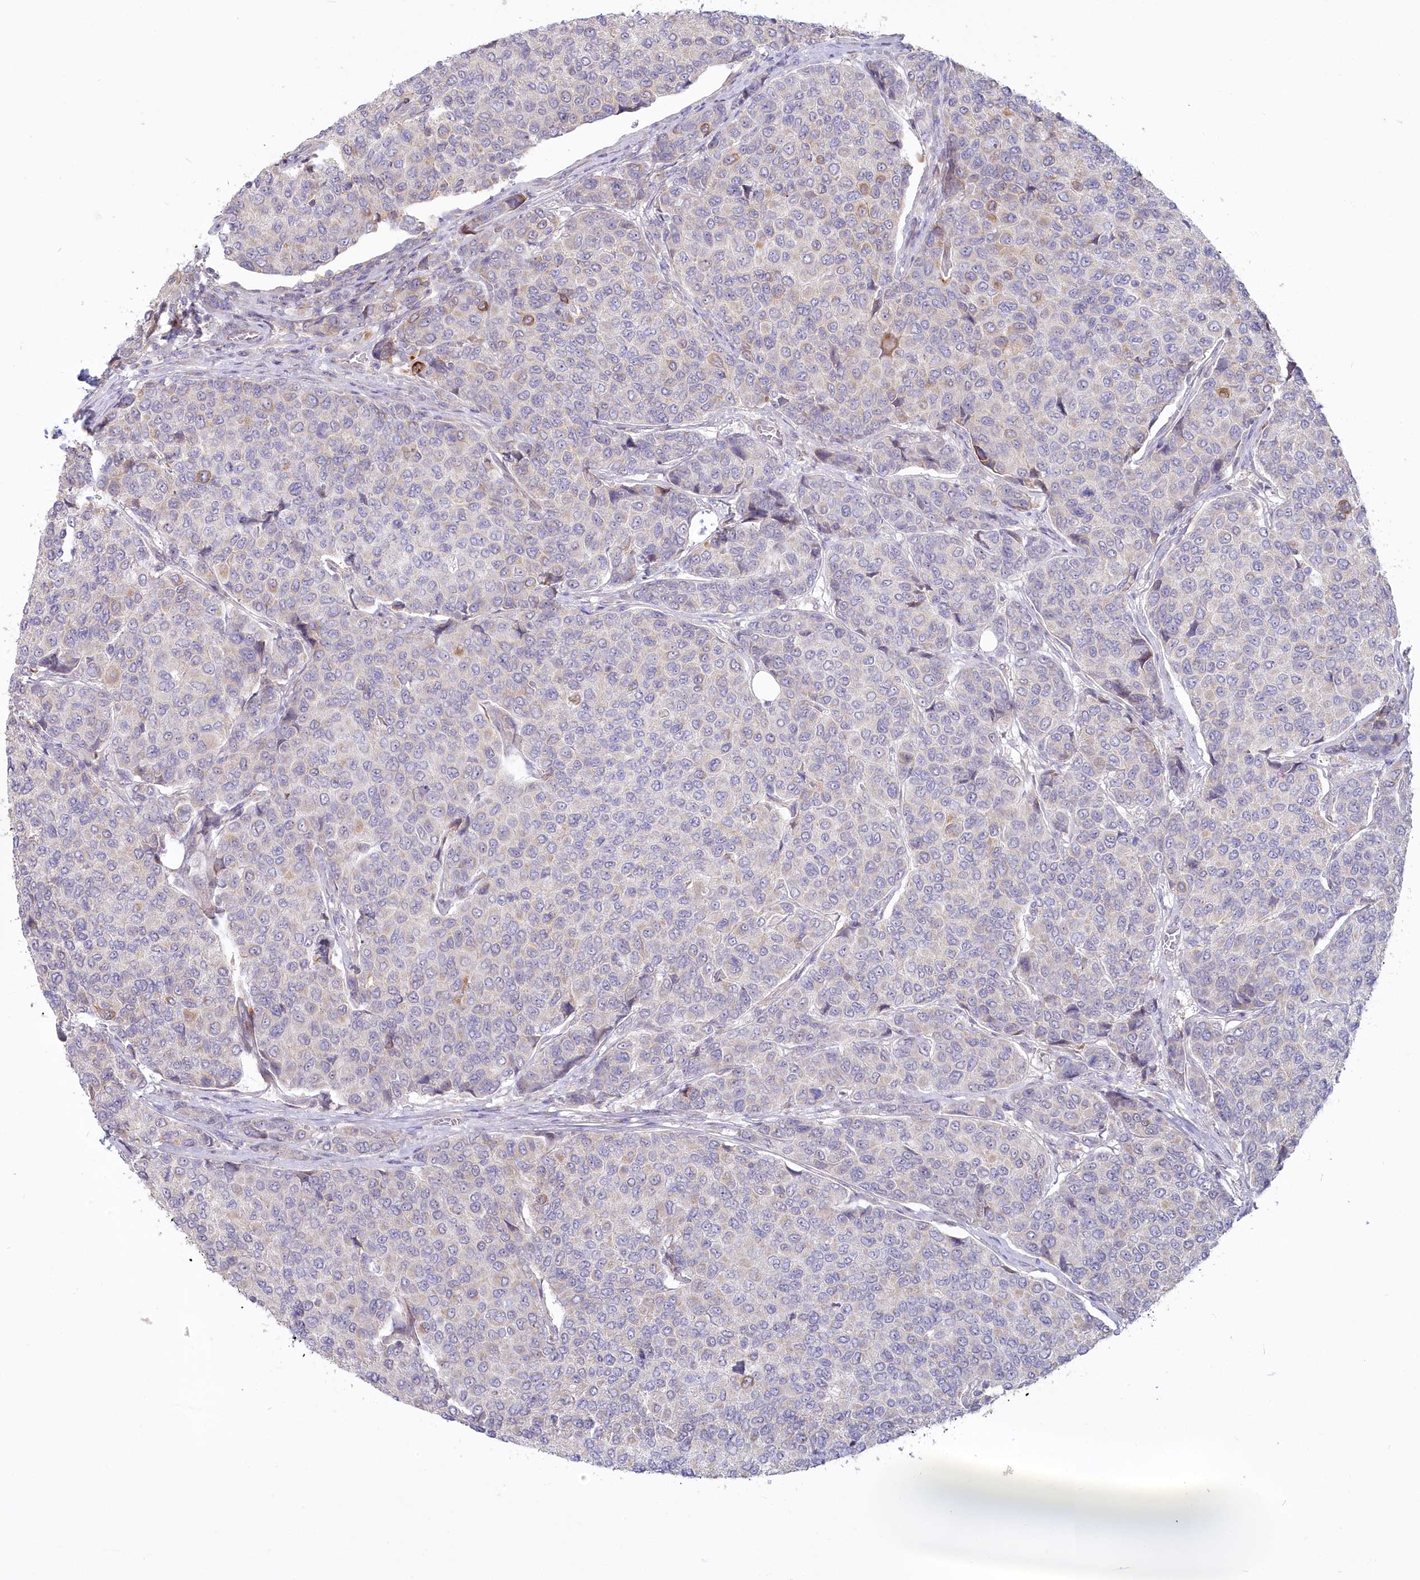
{"staining": {"intensity": "negative", "quantity": "none", "location": "none"}, "tissue": "breast cancer", "cell_type": "Tumor cells", "image_type": "cancer", "snomed": [{"axis": "morphology", "description": "Duct carcinoma"}, {"axis": "topography", "description": "Breast"}], "caption": "Immunohistochemistry (IHC) of infiltrating ductal carcinoma (breast) demonstrates no expression in tumor cells.", "gene": "MTG1", "patient": {"sex": "female", "age": 55}}